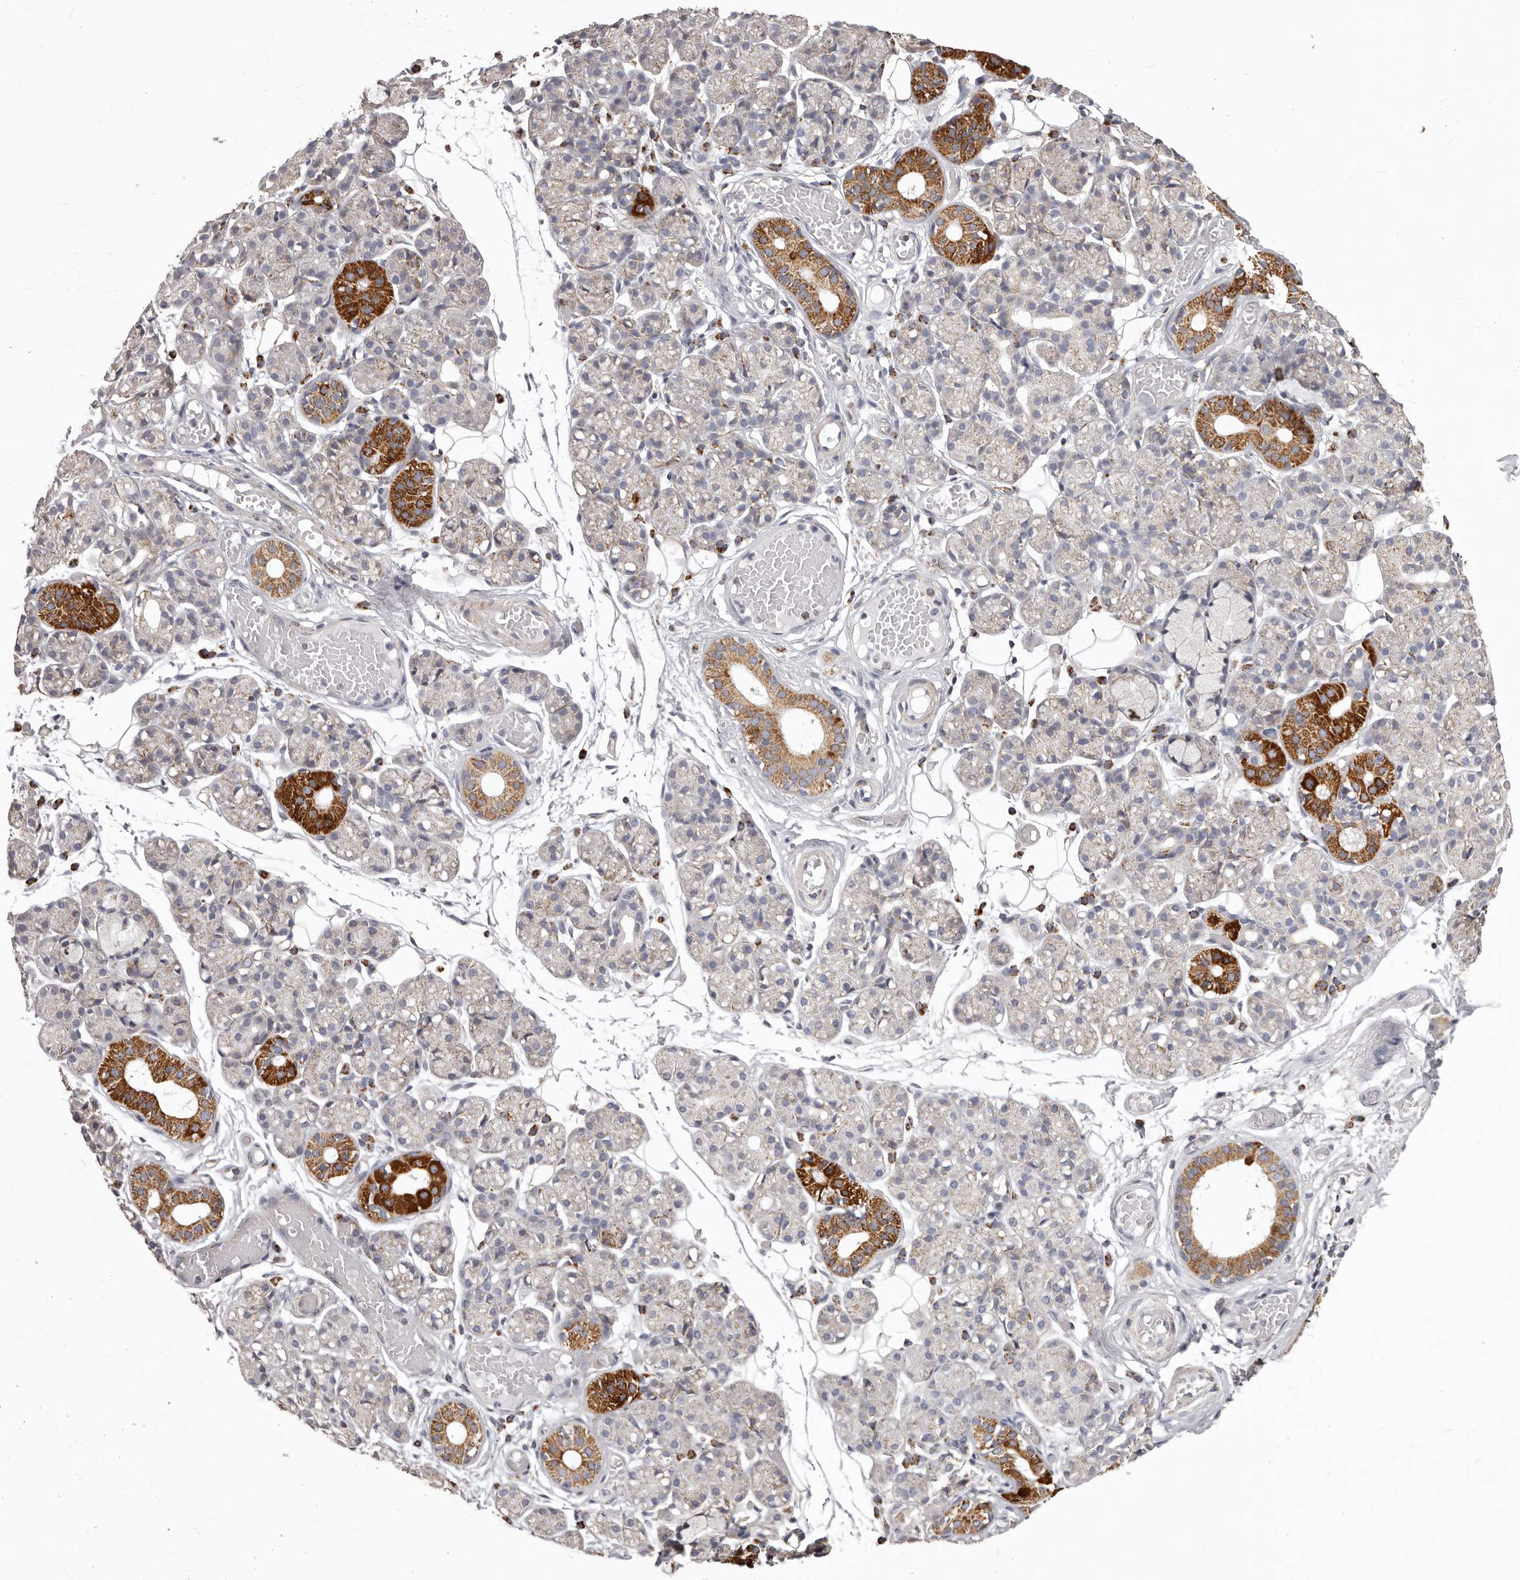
{"staining": {"intensity": "strong", "quantity": "<25%", "location": "cytoplasmic/membranous"}, "tissue": "salivary gland", "cell_type": "Glandular cells", "image_type": "normal", "snomed": [{"axis": "morphology", "description": "Normal tissue, NOS"}, {"axis": "topography", "description": "Salivary gland"}], "caption": "The photomicrograph demonstrates staining of normal salivary gland, revealing strong cytoplasmic/membranous protein positivity (brown color) within glandular cells. (Brightfield microscopy of DAB IHC at high magnification).", "gene": "PRMT2", "patient": {"sex": "male", "age": 63}}